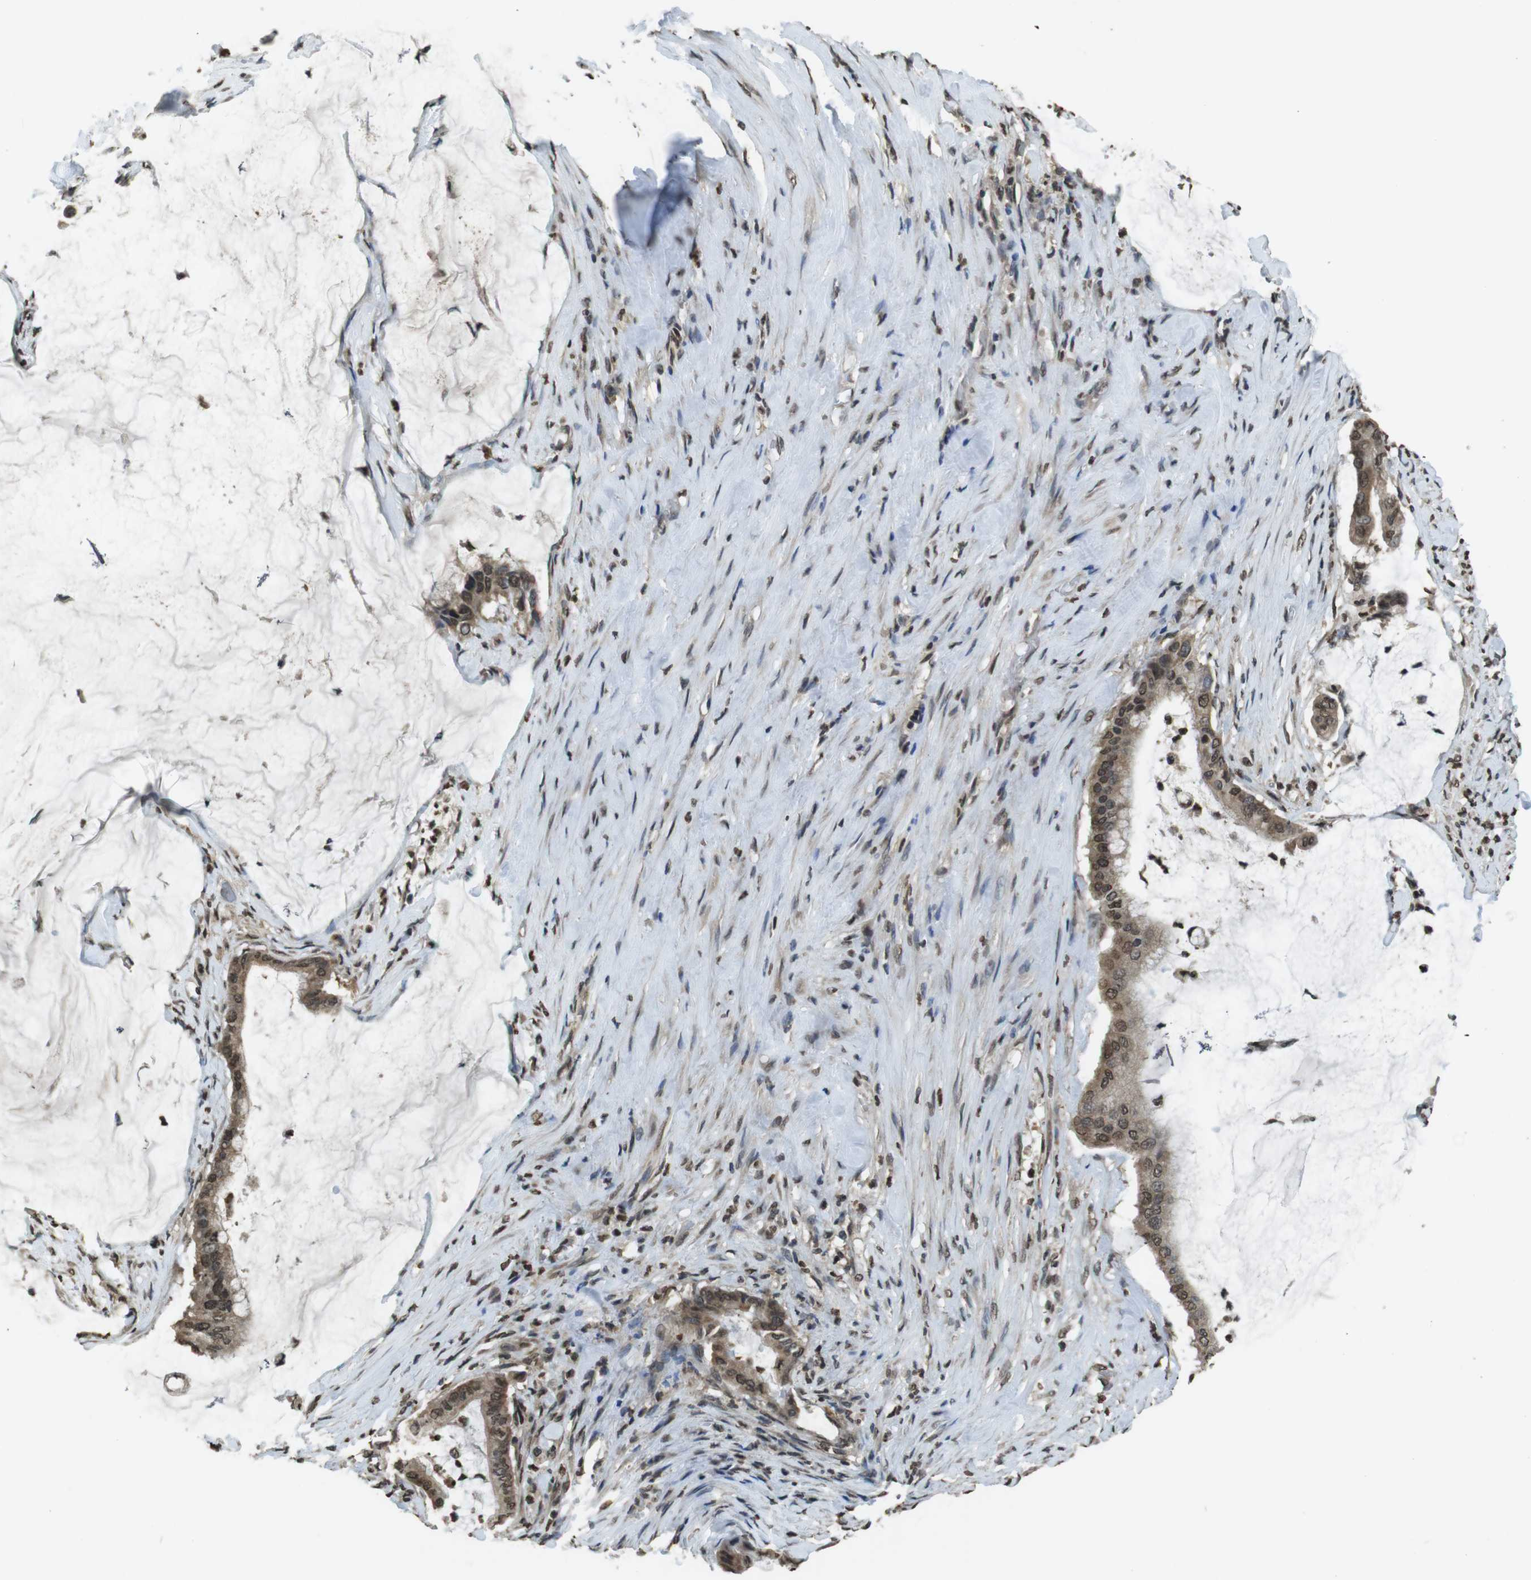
{"staining": {"intensity": "moderate", "quantity": ">75%", "location": "nuclear"}, "tissue": "pancreatic cancer", "cell_type": "Tumor cells", "image_type": "cancer", "snomed": [{"axis": "morphology", "description": "Adenocarcinoma, NOS"}, {"axis": "topography", "description": "Pancreas"}], "caption": "Moderate nuclear positivity is appreciated in about >75% of tumor cells in adenocarcinoma (pancreatic).", "gene": "MAF", "patient": {"sex": "male", "age": 41}}